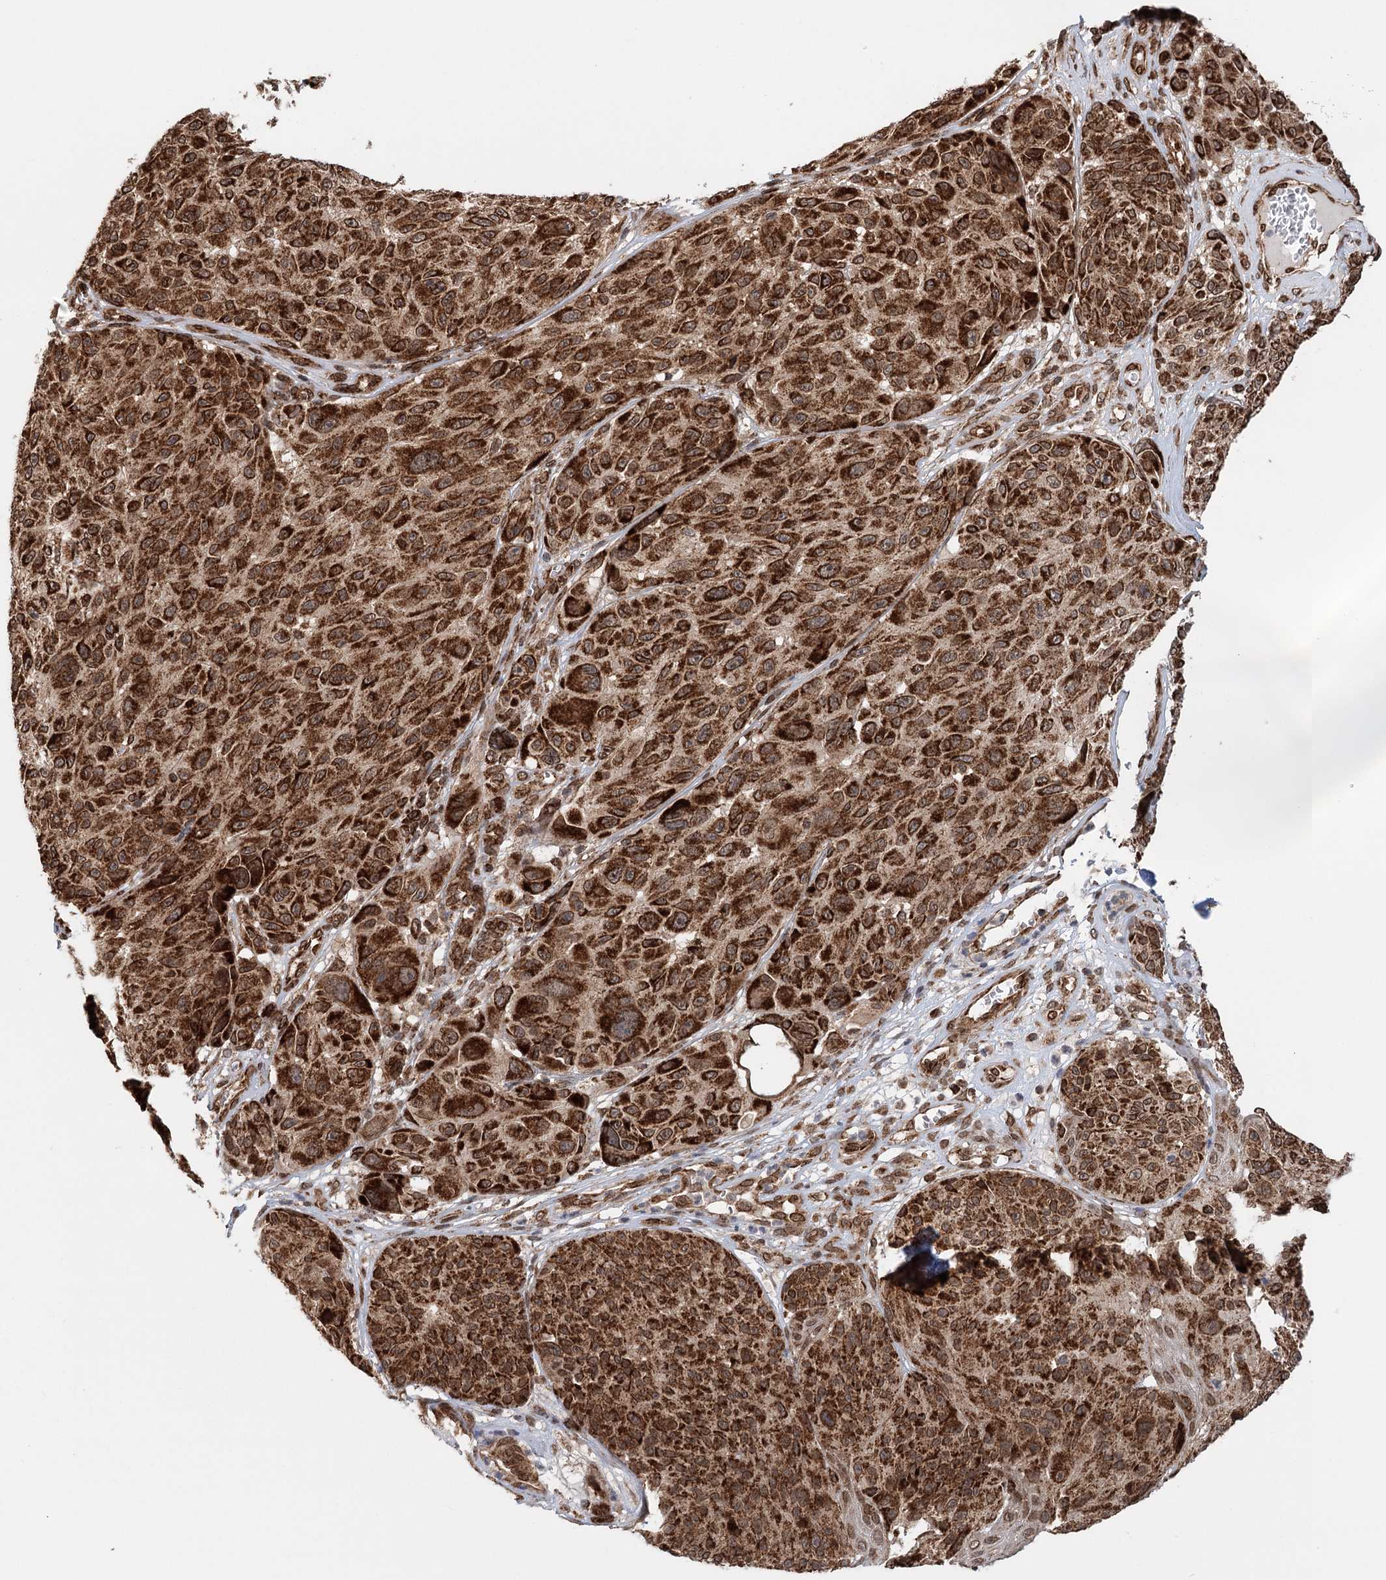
{"staining": {"intensity": "strong", "quantity": ">75%", "location": "cytoplasmic/membranous"}, "tissue": "melanoma", "cell_type": "Tumor cells", "image_type": "cancer", "snomed": [{"axis": "morphology", "description": "Malignant melanoma, NOS"}, {"axis": "topography", "description": "Skin"}], "caption": "IHC of malignant melanoma shows high levels of strong cytoplasmic/membranous positivity in approximately >75% of tumor cells.", "gene": "BCKDHA", "patient": {"sex": "male", "age": 83}}